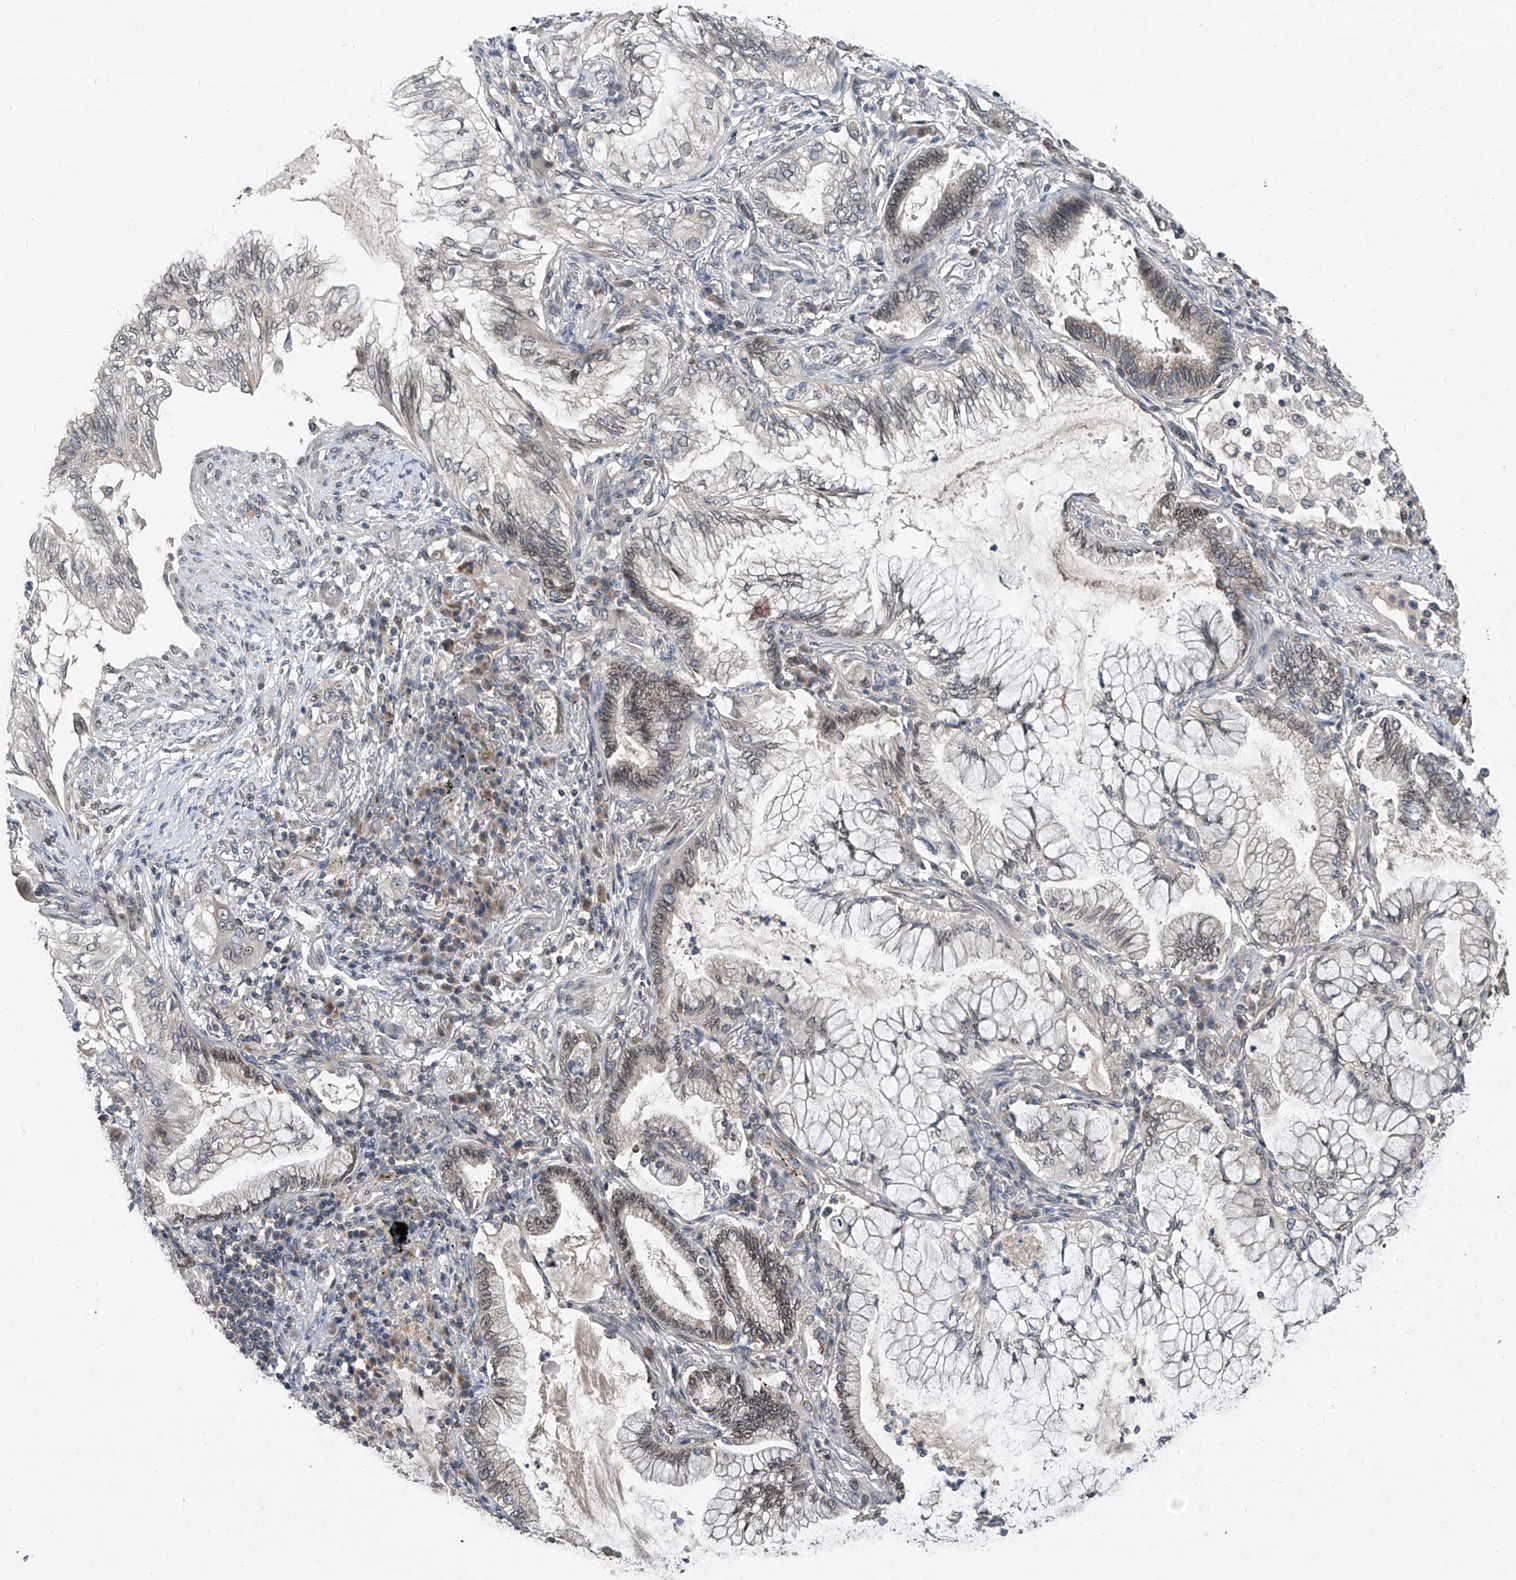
{"staining": {"intensity": "negative", "quantity": "none", "location": "none"}, "tissue": "lung cancer", "cell_type": "Tumor cells", "image_type": "cancer", "snomed": [{"axis": "morphology", "description": "Adenocarcinoma, NOS"}, {"axis": "topography", "description": "Lung"}], "caption": "Immunohistochemical staining of human lung adenocarcinoma reveals no significant staining in tumor cells.", "gene": "BCKDHB", "patient": {"sex": "female", "age": 70}}